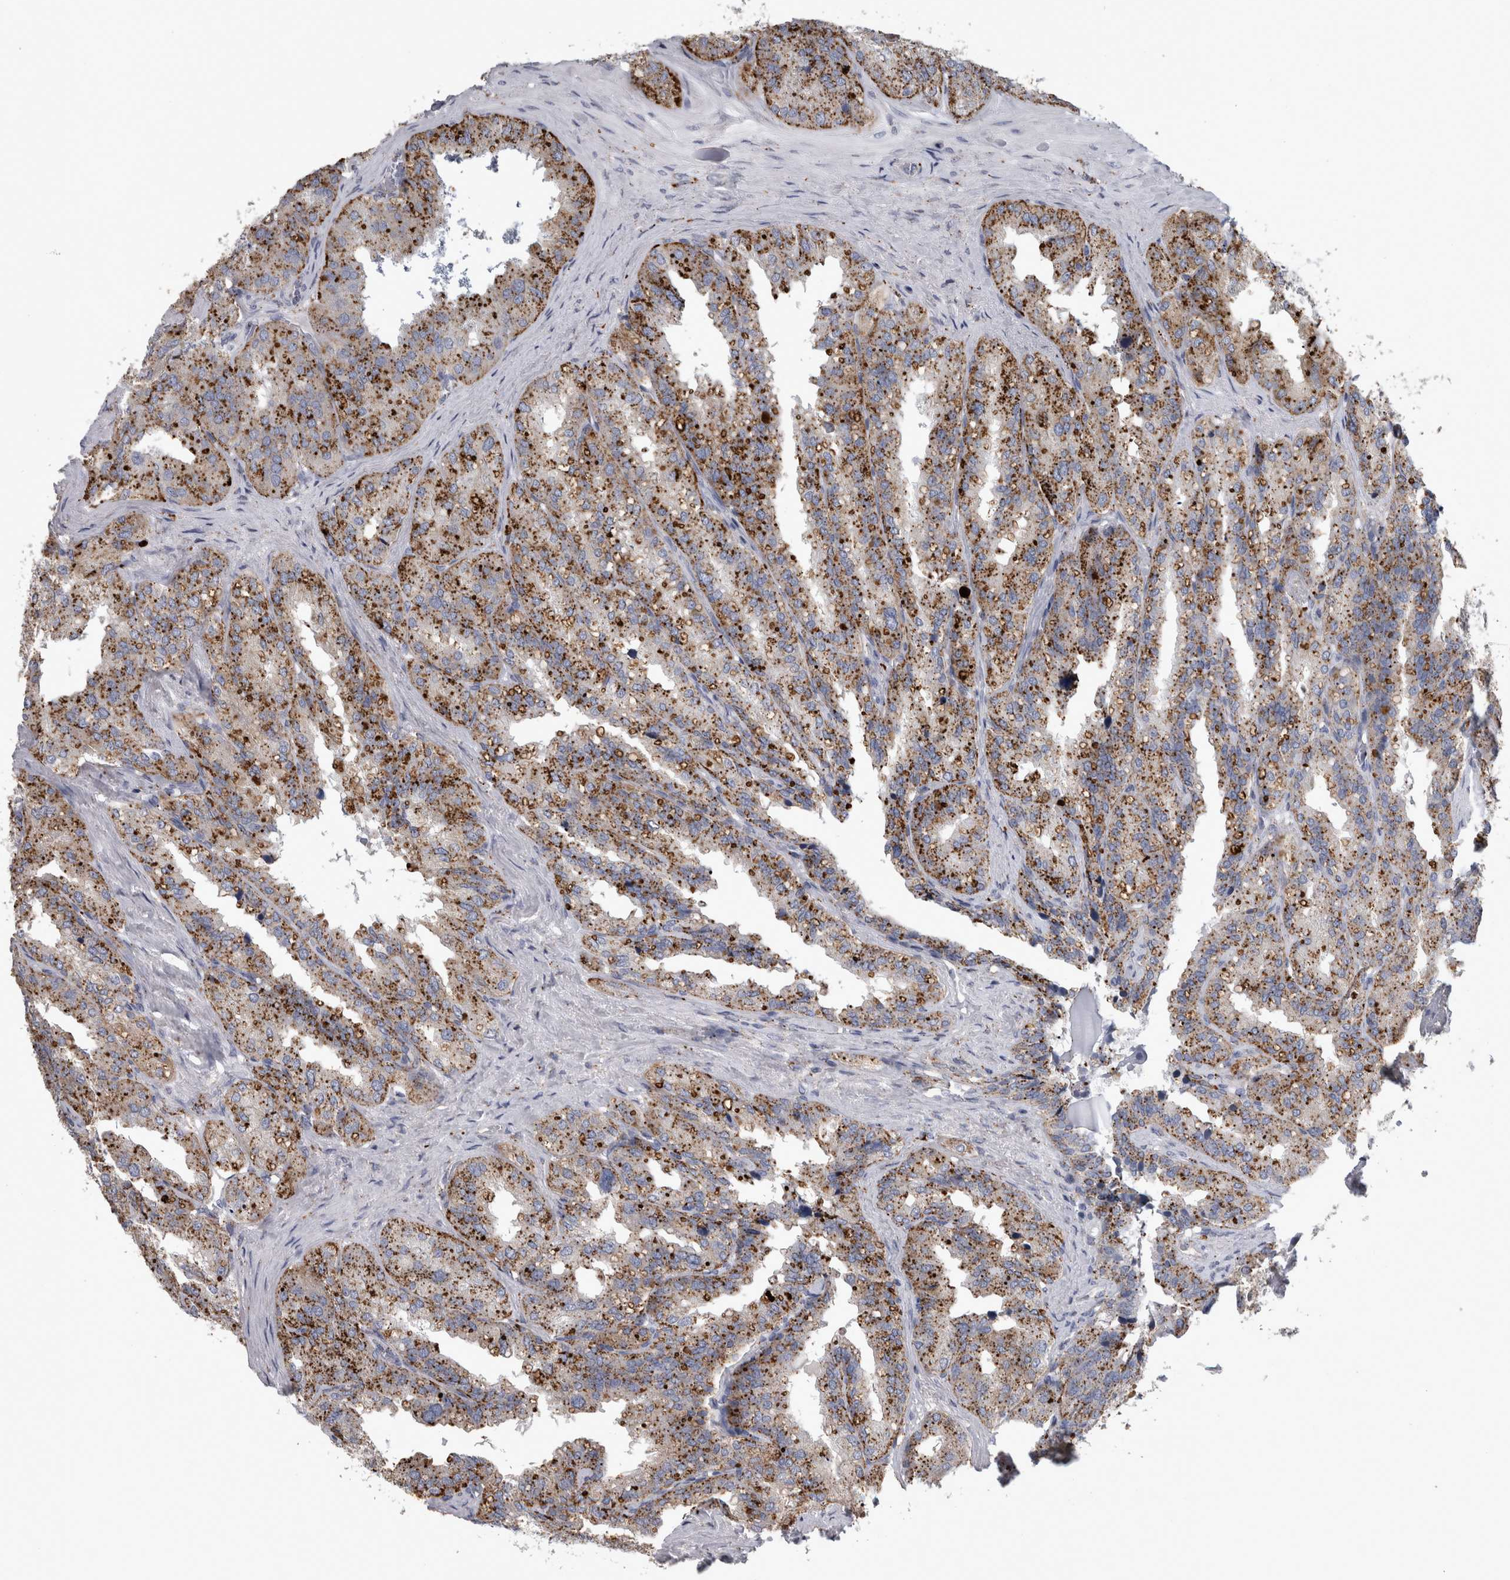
{"staining": {"intensity": "strong", "quantity": ">75%", "location": "cytoplasmic/membranous"}, "tissue": "seminal vesicle", "cell_type": "Glandular cells", "image_type": "normal", "snomed": [{"axis": "morphology", "description": "Normal tissue, NOS"}, {"axis": "topography", "description": "Prostate"}, {"axis": "topography", "description": "Seminal veicle"}], "caption": "Immunohistochemical staining of benign human seminal vesicle displays high levels of strong cytoplasmic/membranous positivity in about >75% of glandular cells.", "gene": "DPP7", "patient": {"sex": "male", "age": 51}}